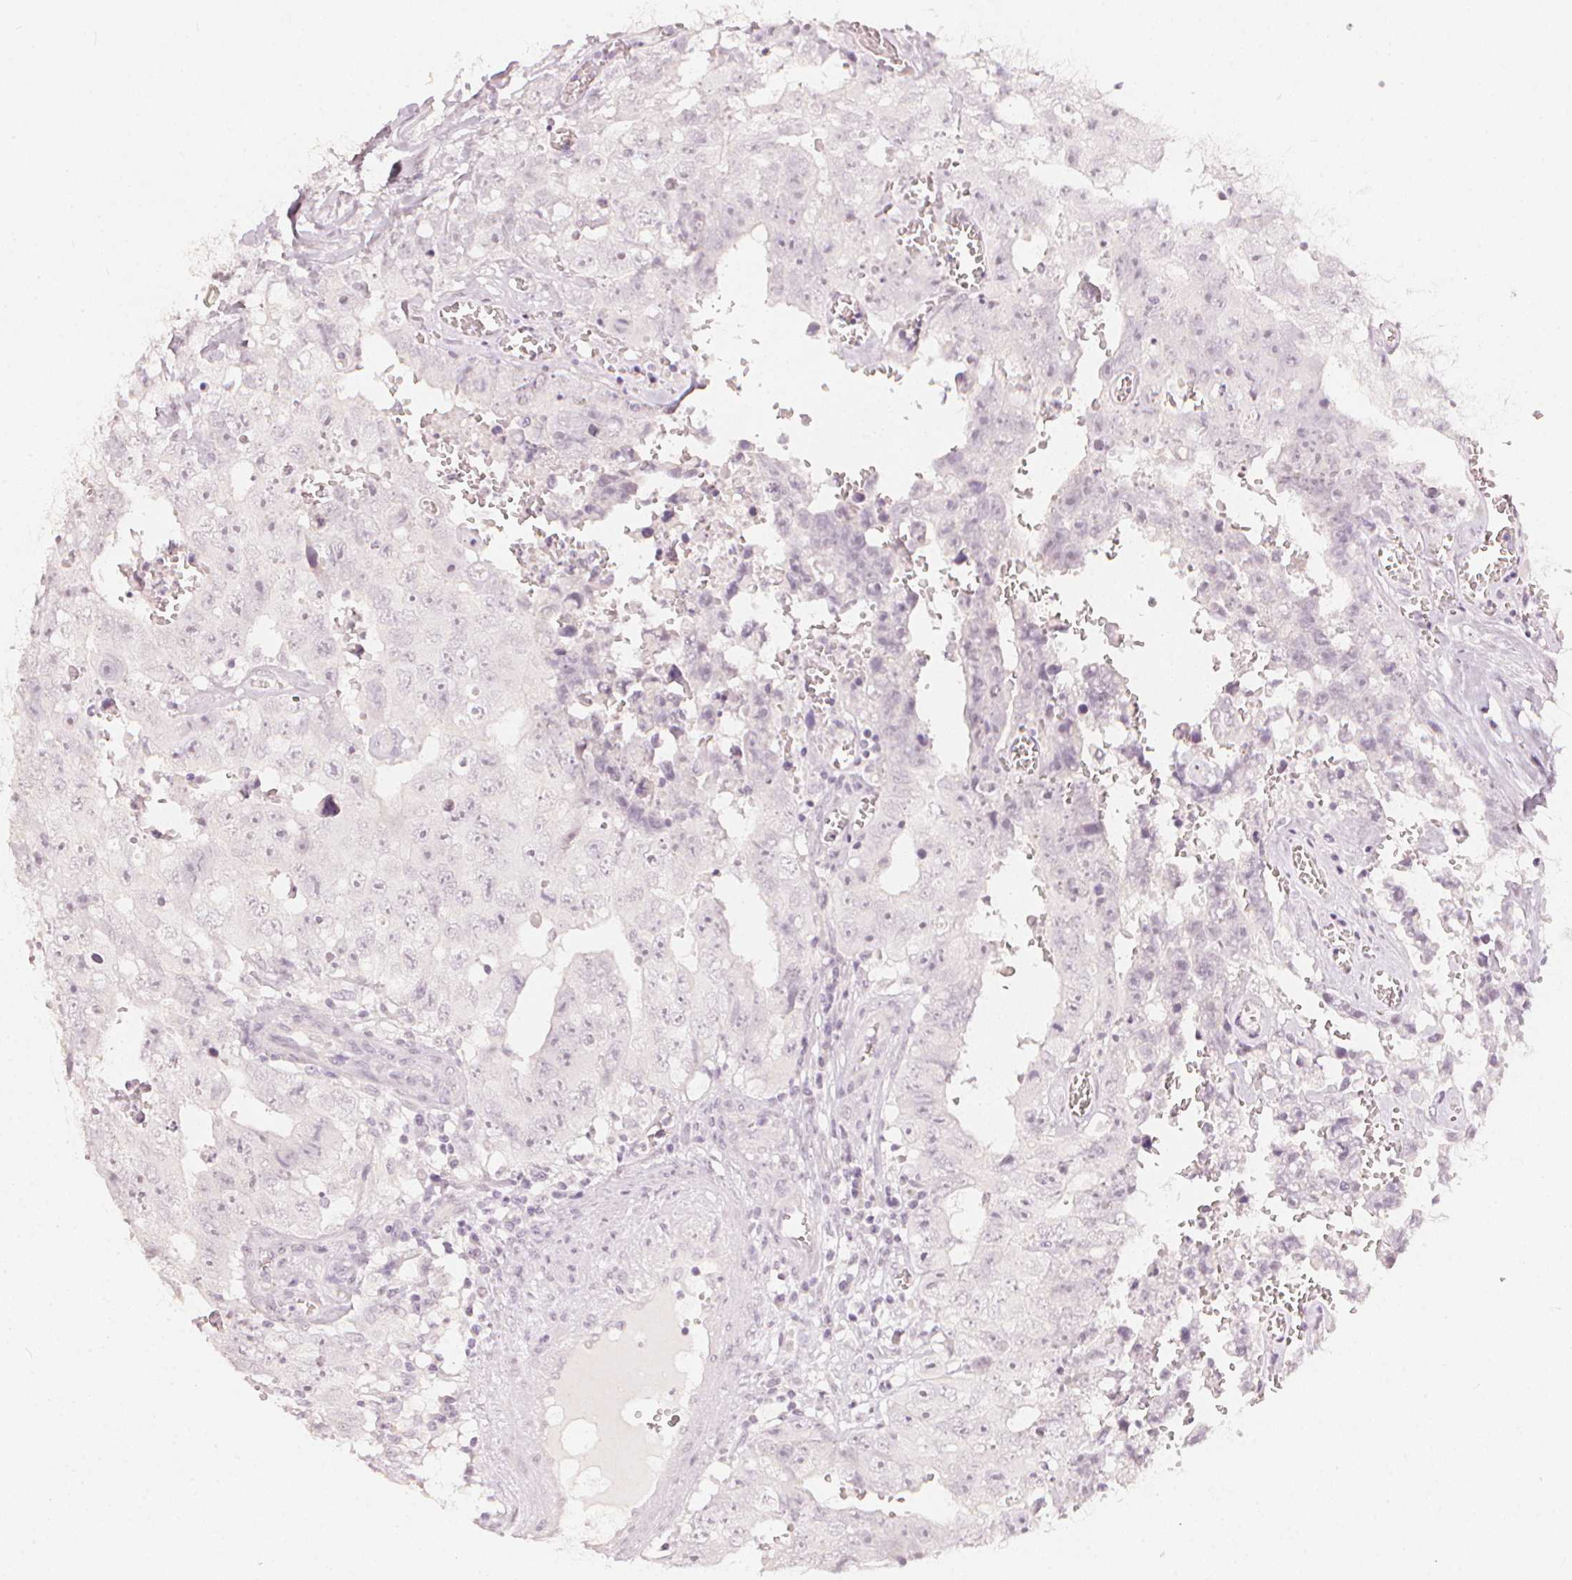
{"staining": {"intensity": "negative", "quantity": "none", "location": "none"}, "tissue": "testis cancer", "cell_type": "Tumor cells", "image_type": "cancer", "snomed": [{"axis": "morphology", "description": "Carcinoma, Embryonal, NOS"}, {"axis": "topography", "description": "Testis"}], "caption": "The IHC image has no significant staining in tumor cells of testis cancer tissue. (DAB (3,3'-diaminobenzidine) immunohistochemistry (IHC), high magnification).", "gene": "CALB1", "patient": {"sex": "male", "age": 36}}